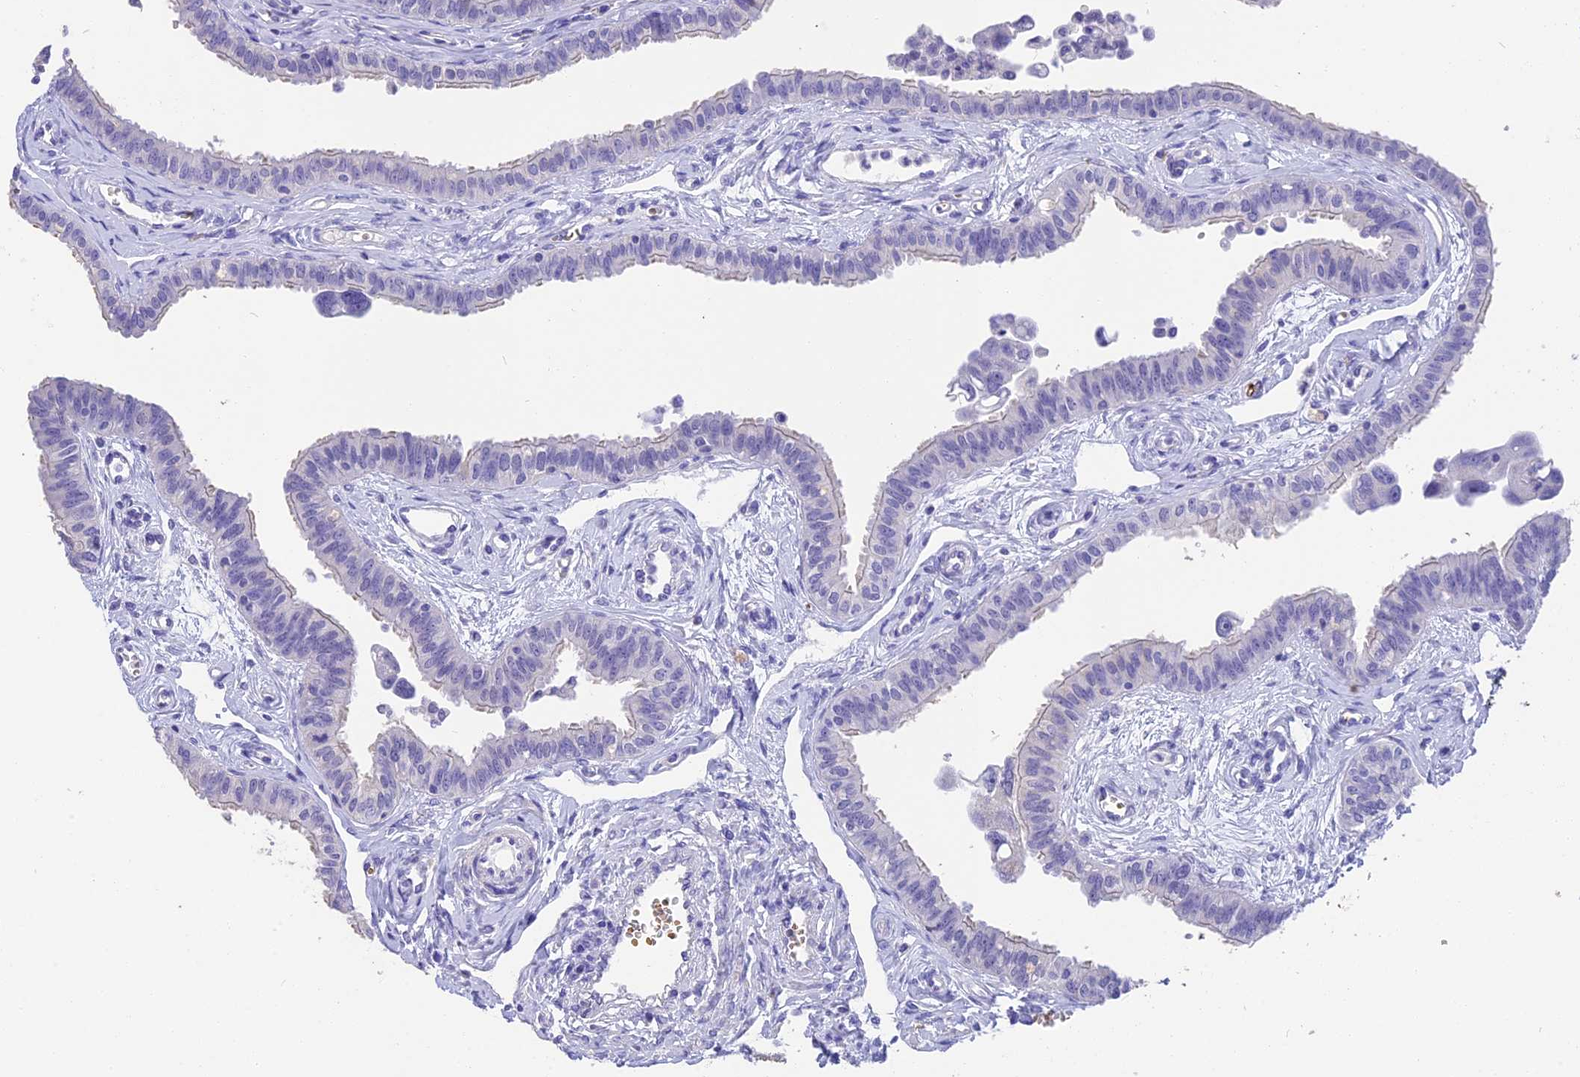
{"staining": {"intensity": "negative", "quantity": "none", "location": "none"}, "tissue": "fallopian tube", "cell_type": "Glandular cells", "image_type": "normal", "snomed": [{"axis": "morphology", "description": "Normal tissue, NOS"}, {"axis": "morphology", "description": "Carcinoma, NOS"}, {"axis": "topography", "description": "Fallopian tube"}, {"axis": "topography", "description": "Ovary"}], "caption": "Human fallopian tube stained for a protein using immunohistochemistry (IHC) reveals no expression in glandular cells.", "gene": "TNNC2", "patient": {"sex": "female", "age": 59}}